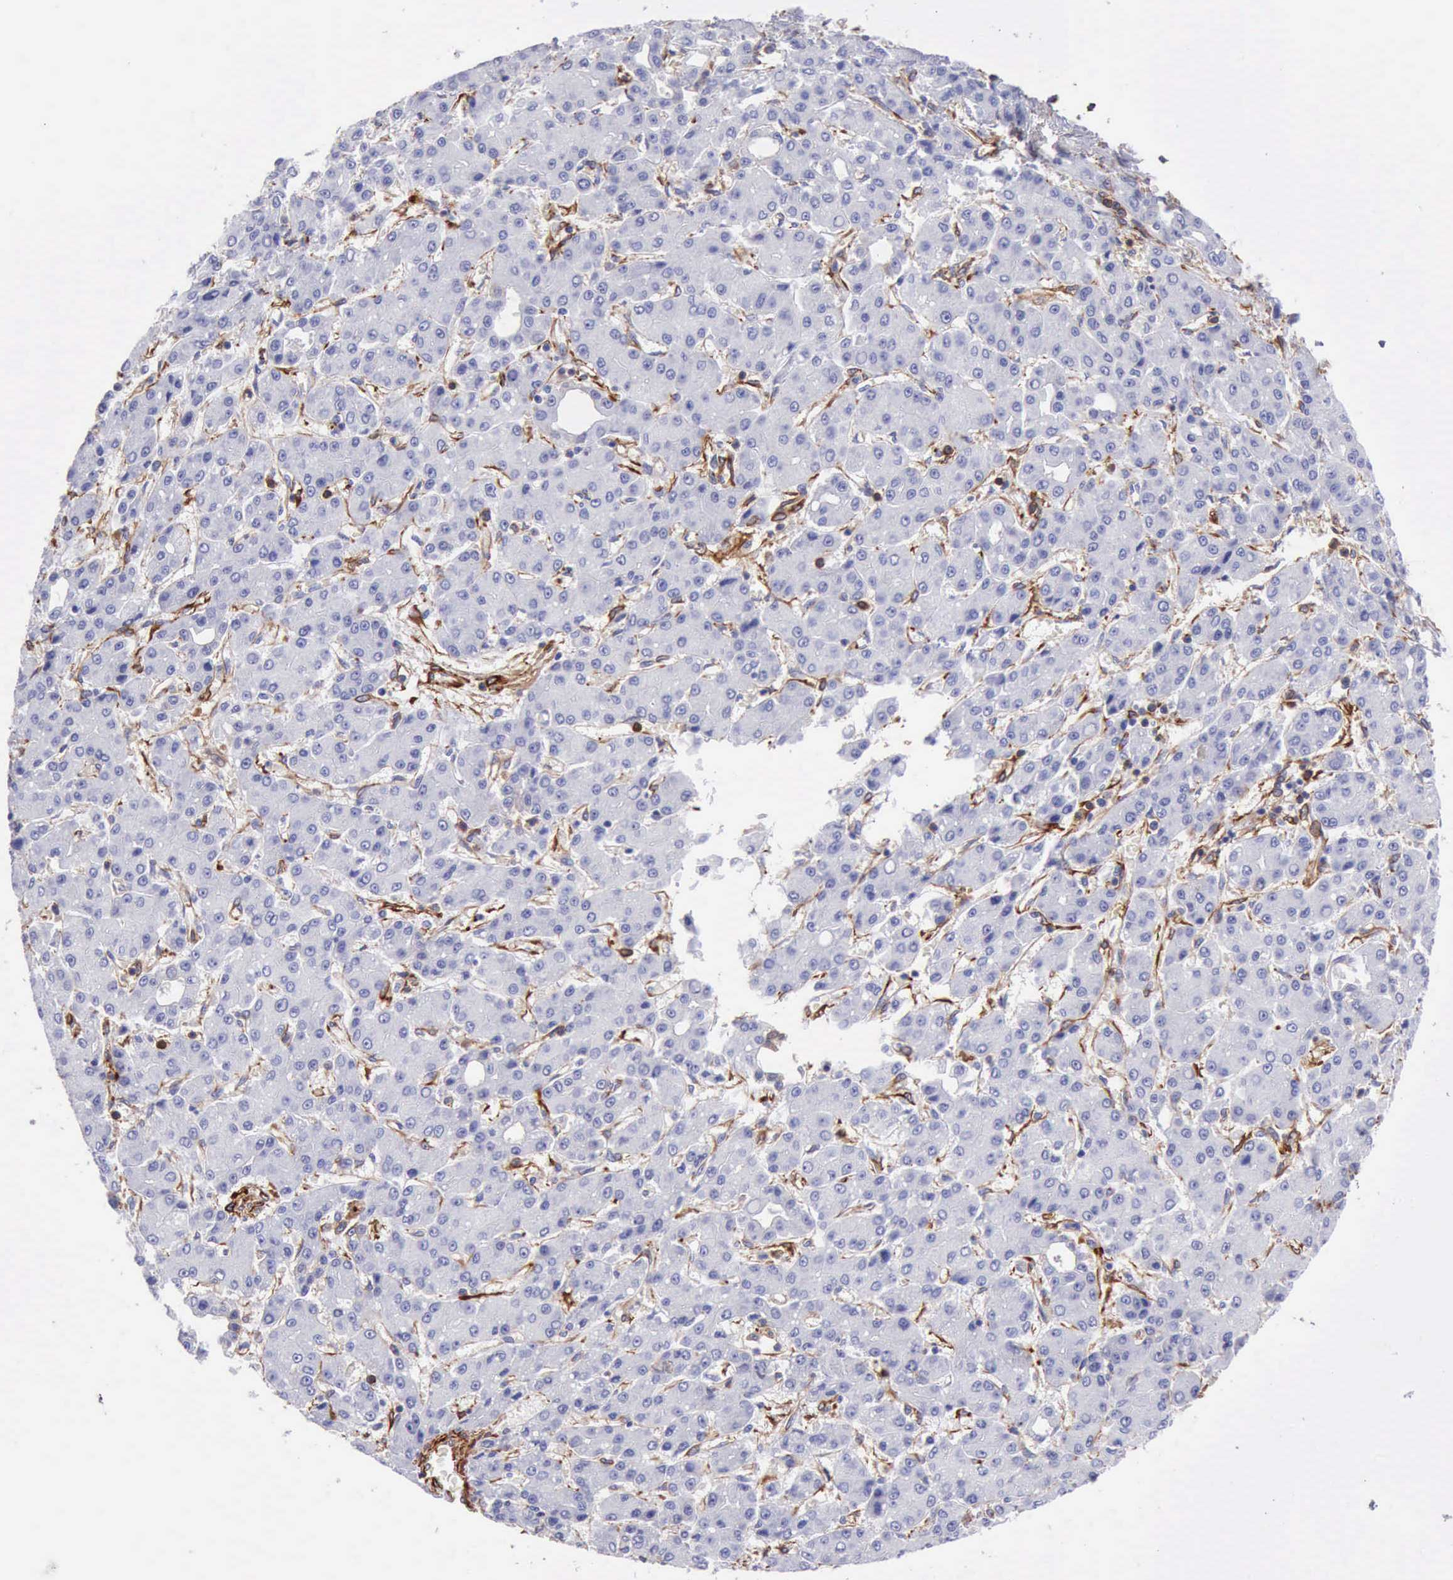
{"staining": {"intensity": "negative", "quantity": "none", "location": "none"}, "tissue": "liver cancer", "cell_type": "Tumor cells", "image_type": "cancer", "snomed": [{"axis": "morphology", "description": "Carcinoma, Hepatocellular, NOS"}, {"axis": "topography", "description": "Liver"}], "caption": "Immunohistochemical staining of human liver cancer (hepatocellular carcinoma) shows no significant staining in tumor cells.", "gene": "FLNA", "patient": {"sex": "male", "age": 69}}